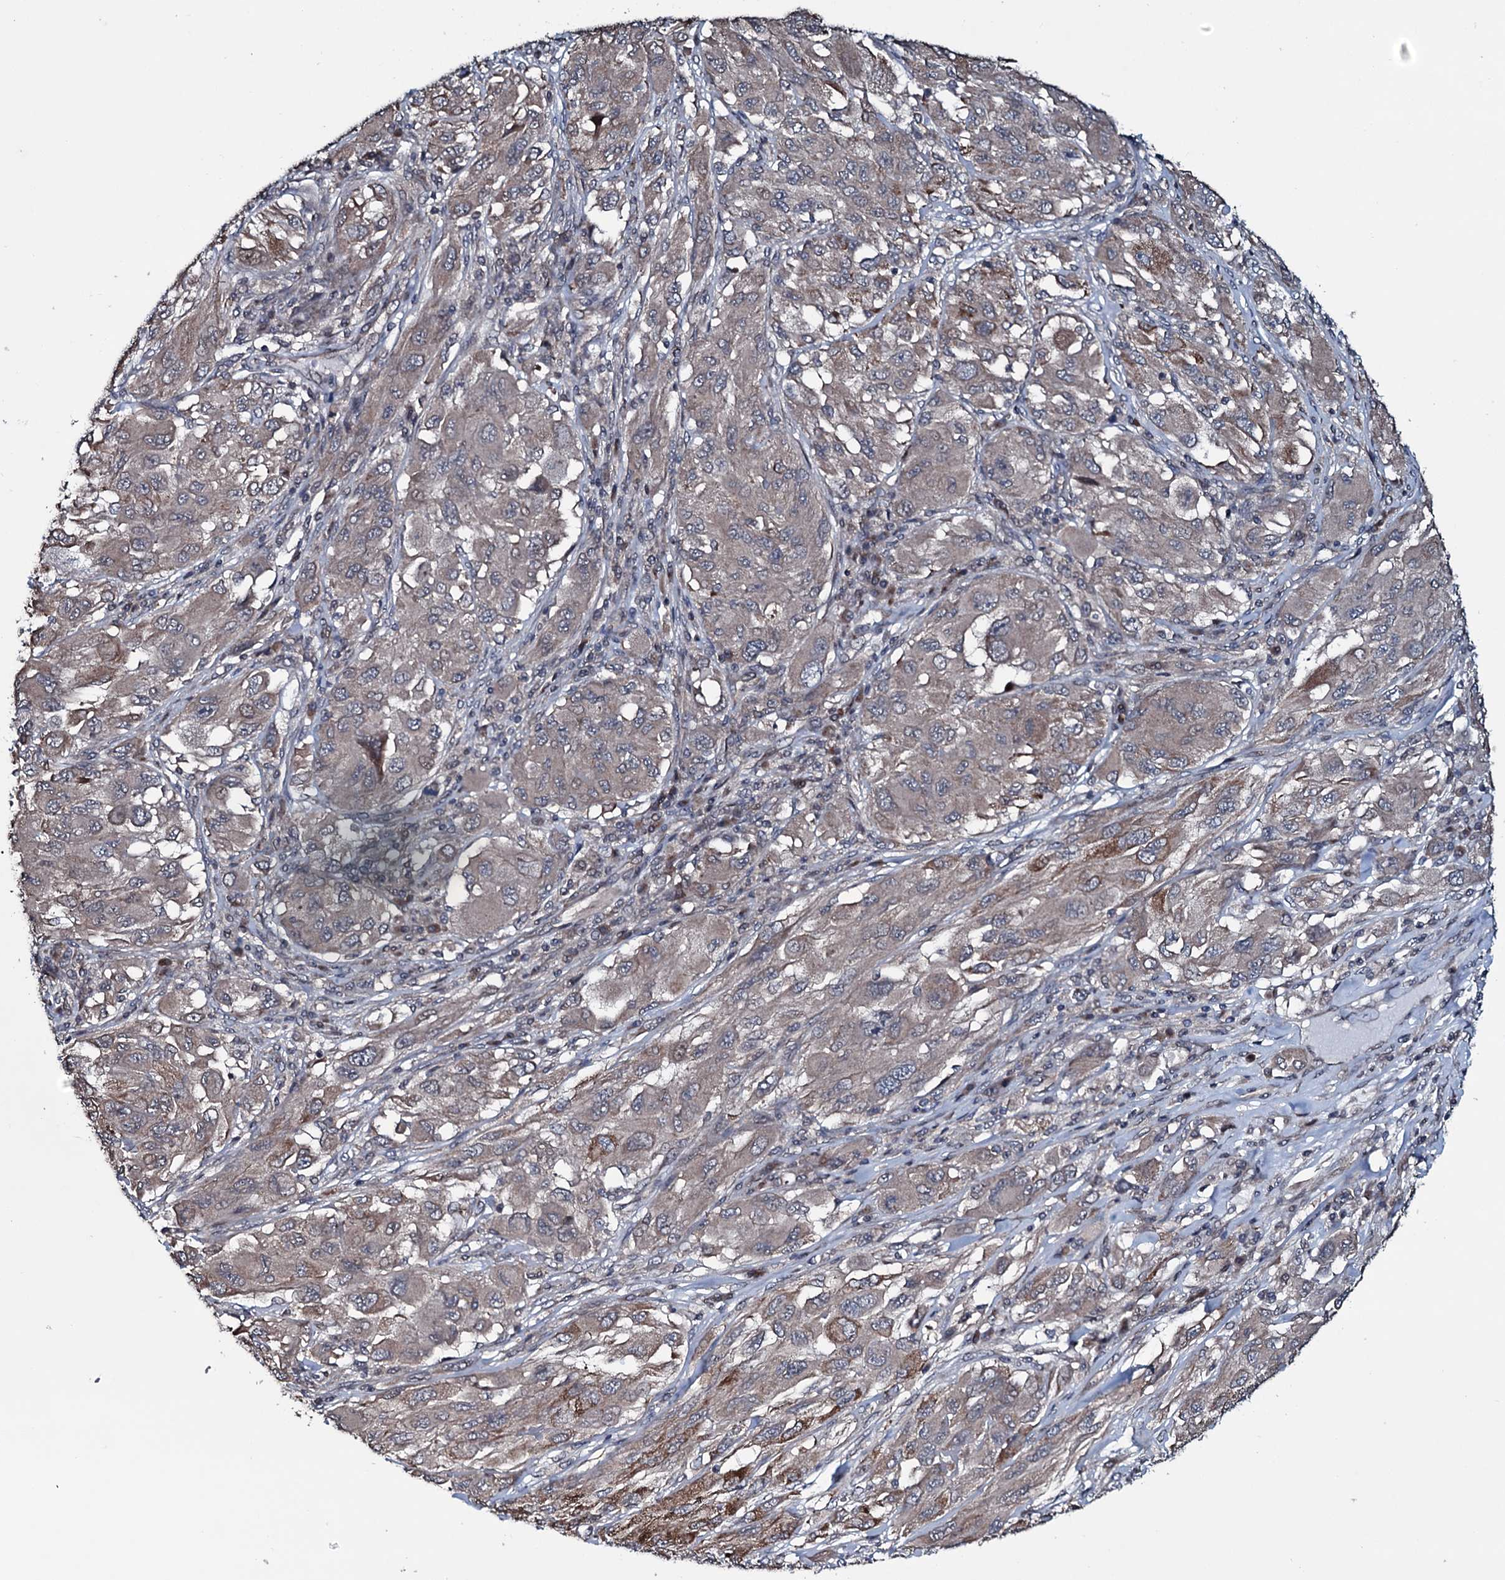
{"staining": {"intensity": "moderate", "quantity": "<25%", "location": "cytoplasmic/membranous"}, "tissue": "melanoma", "cell_type": "Tumor cells", "image_type": "cancer", "snomed": [{"axis": "morphology", "description": "Malignant melanoma, NOS"}, {"axis": "topography", "description": "Skin"}], "caption": "This image shows malignant melanoma stained with IHC to label a protein in brown. The cytoplasmic/membranous of tumor cells show moderate positivity for the protein. Nuclei are counter-stained blue.", "gene": "OGFOD2", "patient": {"sex": "female", "age": 91}}